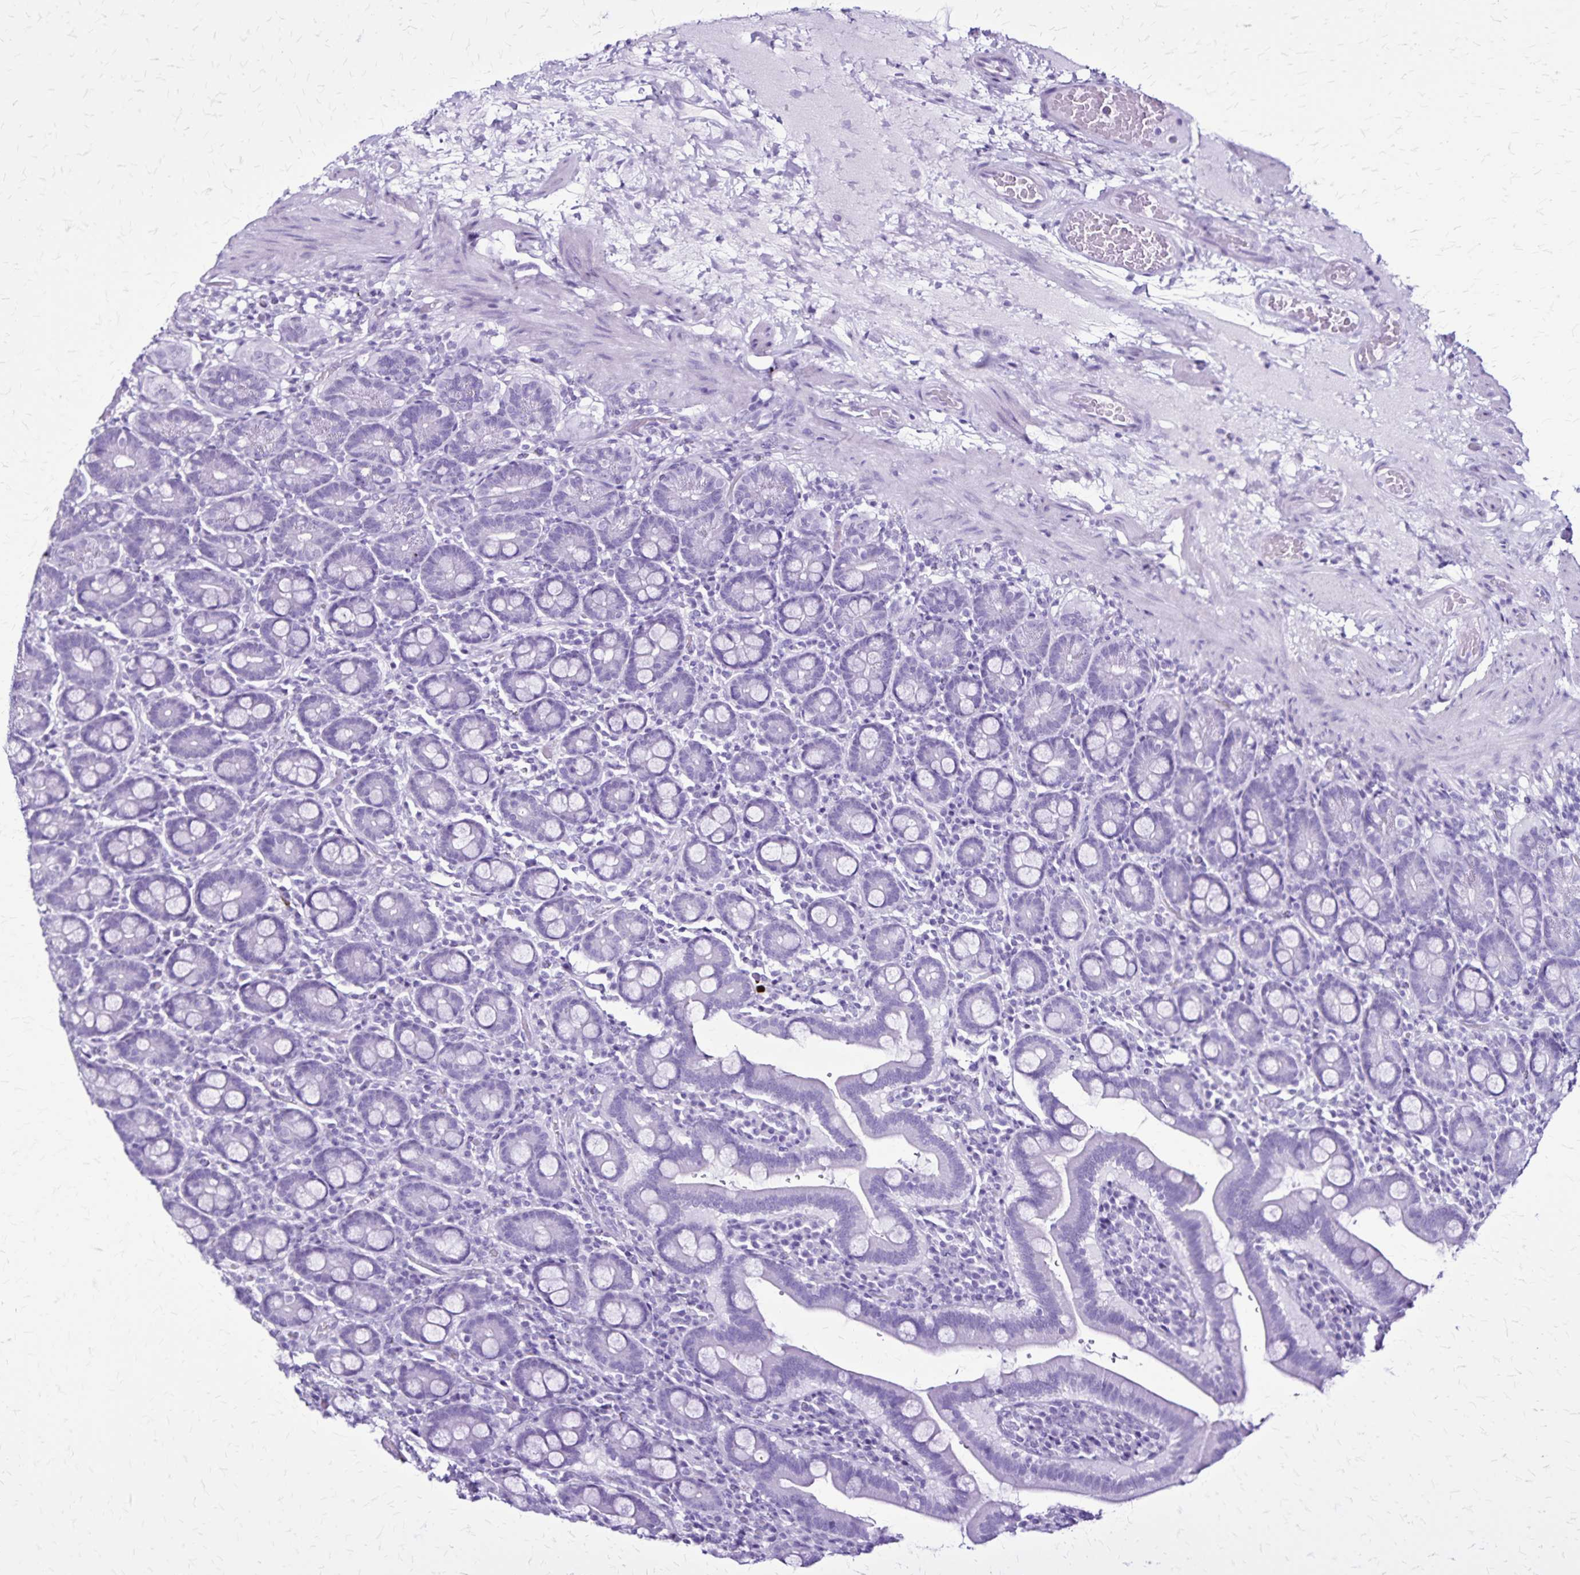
{"staining": {"intensity": "negative", "quantity": "none", "location": "none"}, "tissue": "small intestine", "cell_type": "Glandular cells", "image_type": "normal", "snomed": [{"axis": "morphology", "description": "Normal tissue, NOS"}, {"axis": "topography", "description": "Small intestine"}], "caption": "IHC of benign human small intestine reveals no staining in glandular cells.", "gene": "KRT2", "patient": {"sex": "male", "age": 26}}